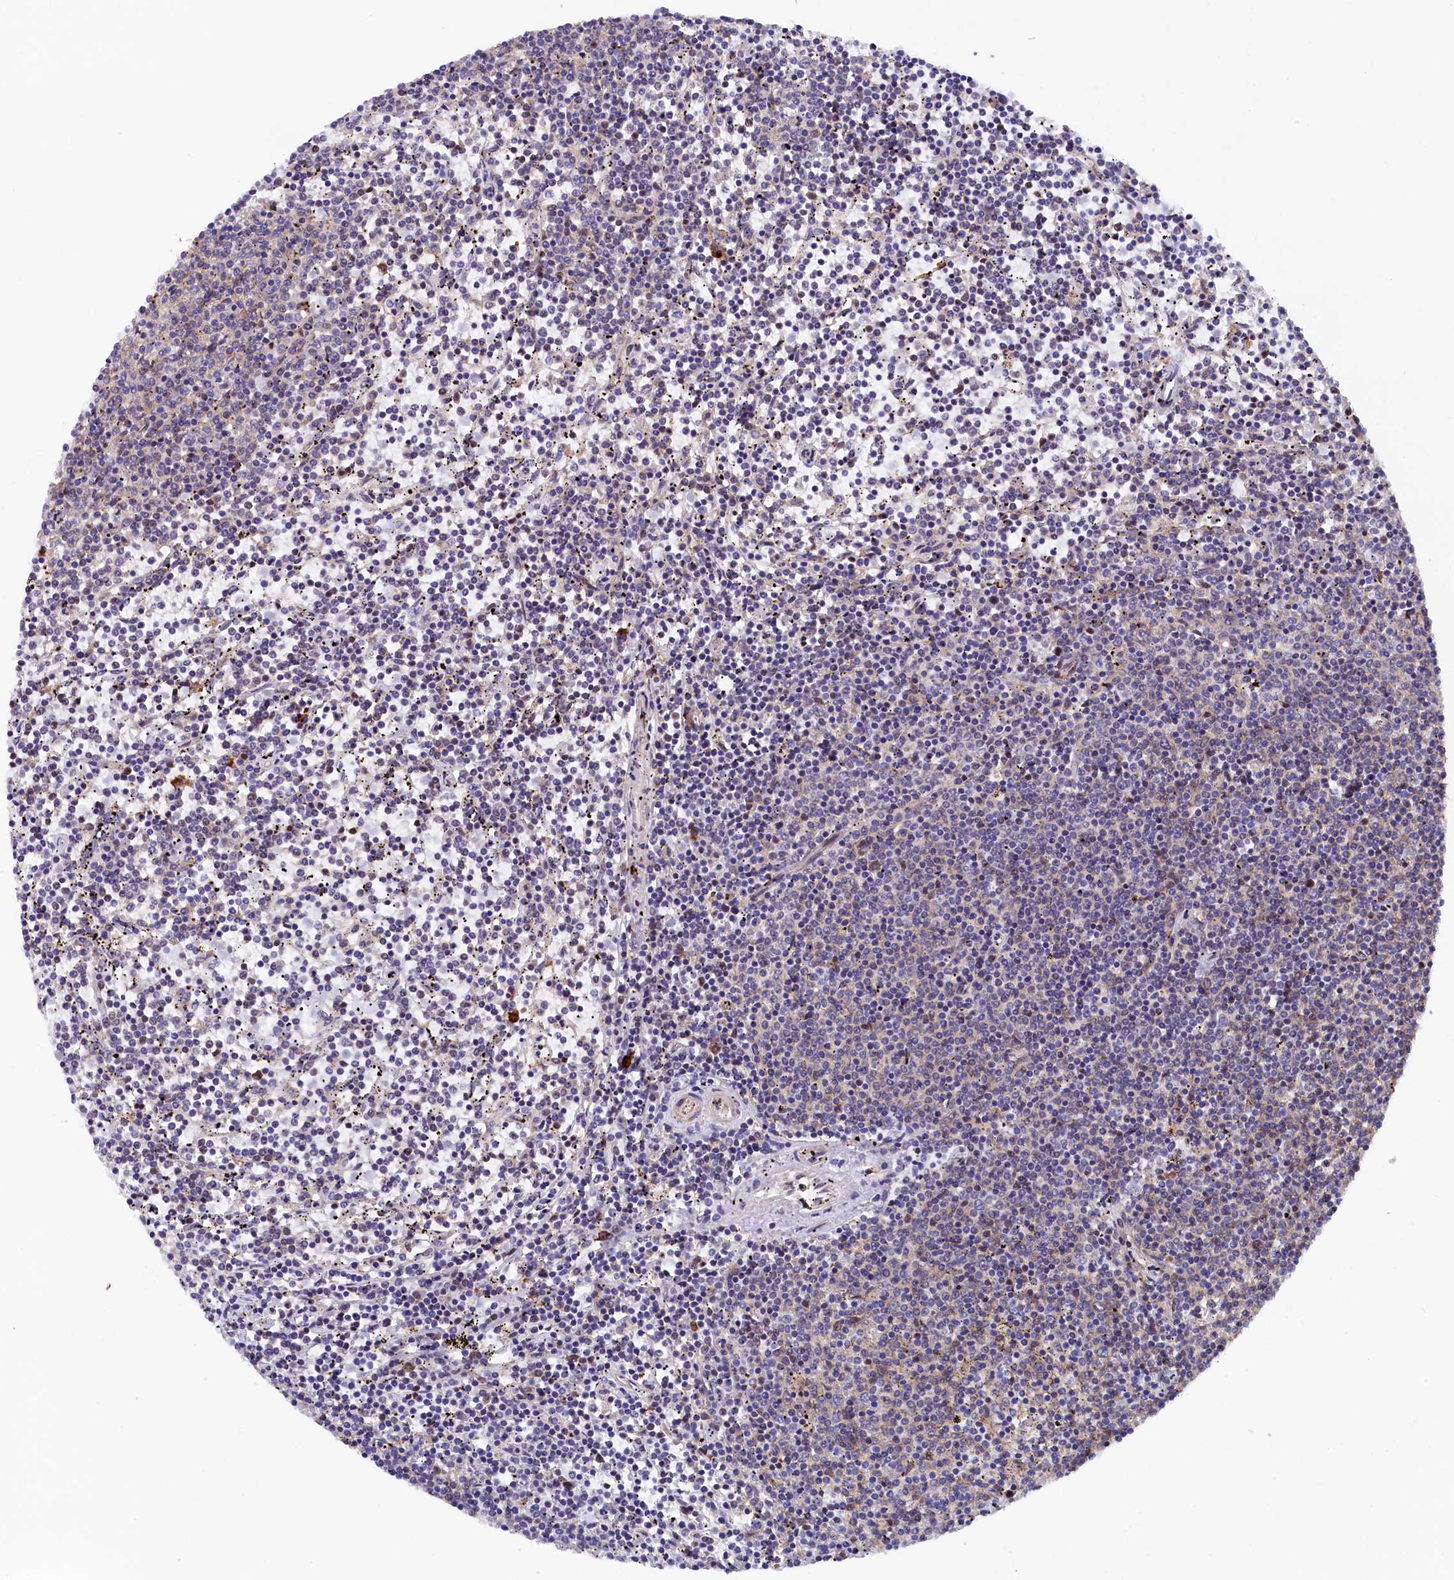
{"staining": {"intensity": "negative", "quantity": "none", "location": "none"}, "tissue": "lymphoma", "cell_type": "Tumor cells", "image_type": "cancer", "snomed": [{"axis": "morphology", "description": "Malignant lymphoma, non-Hodgkin's type, Low grade"}, {"axis": "topography", "description": "Spleen"}], "caption": "Immunohistochemistry photomicrograph of neoplastic tissue: human malignant lymphoma, non-Hodgkin's type (low-grade) stained with DAB (3,3'-diaminobenzidine) displays no significant protein positivity in tumor cells.", "gene": "JPT2", "patient": {"sex": "female", "age": 50}}